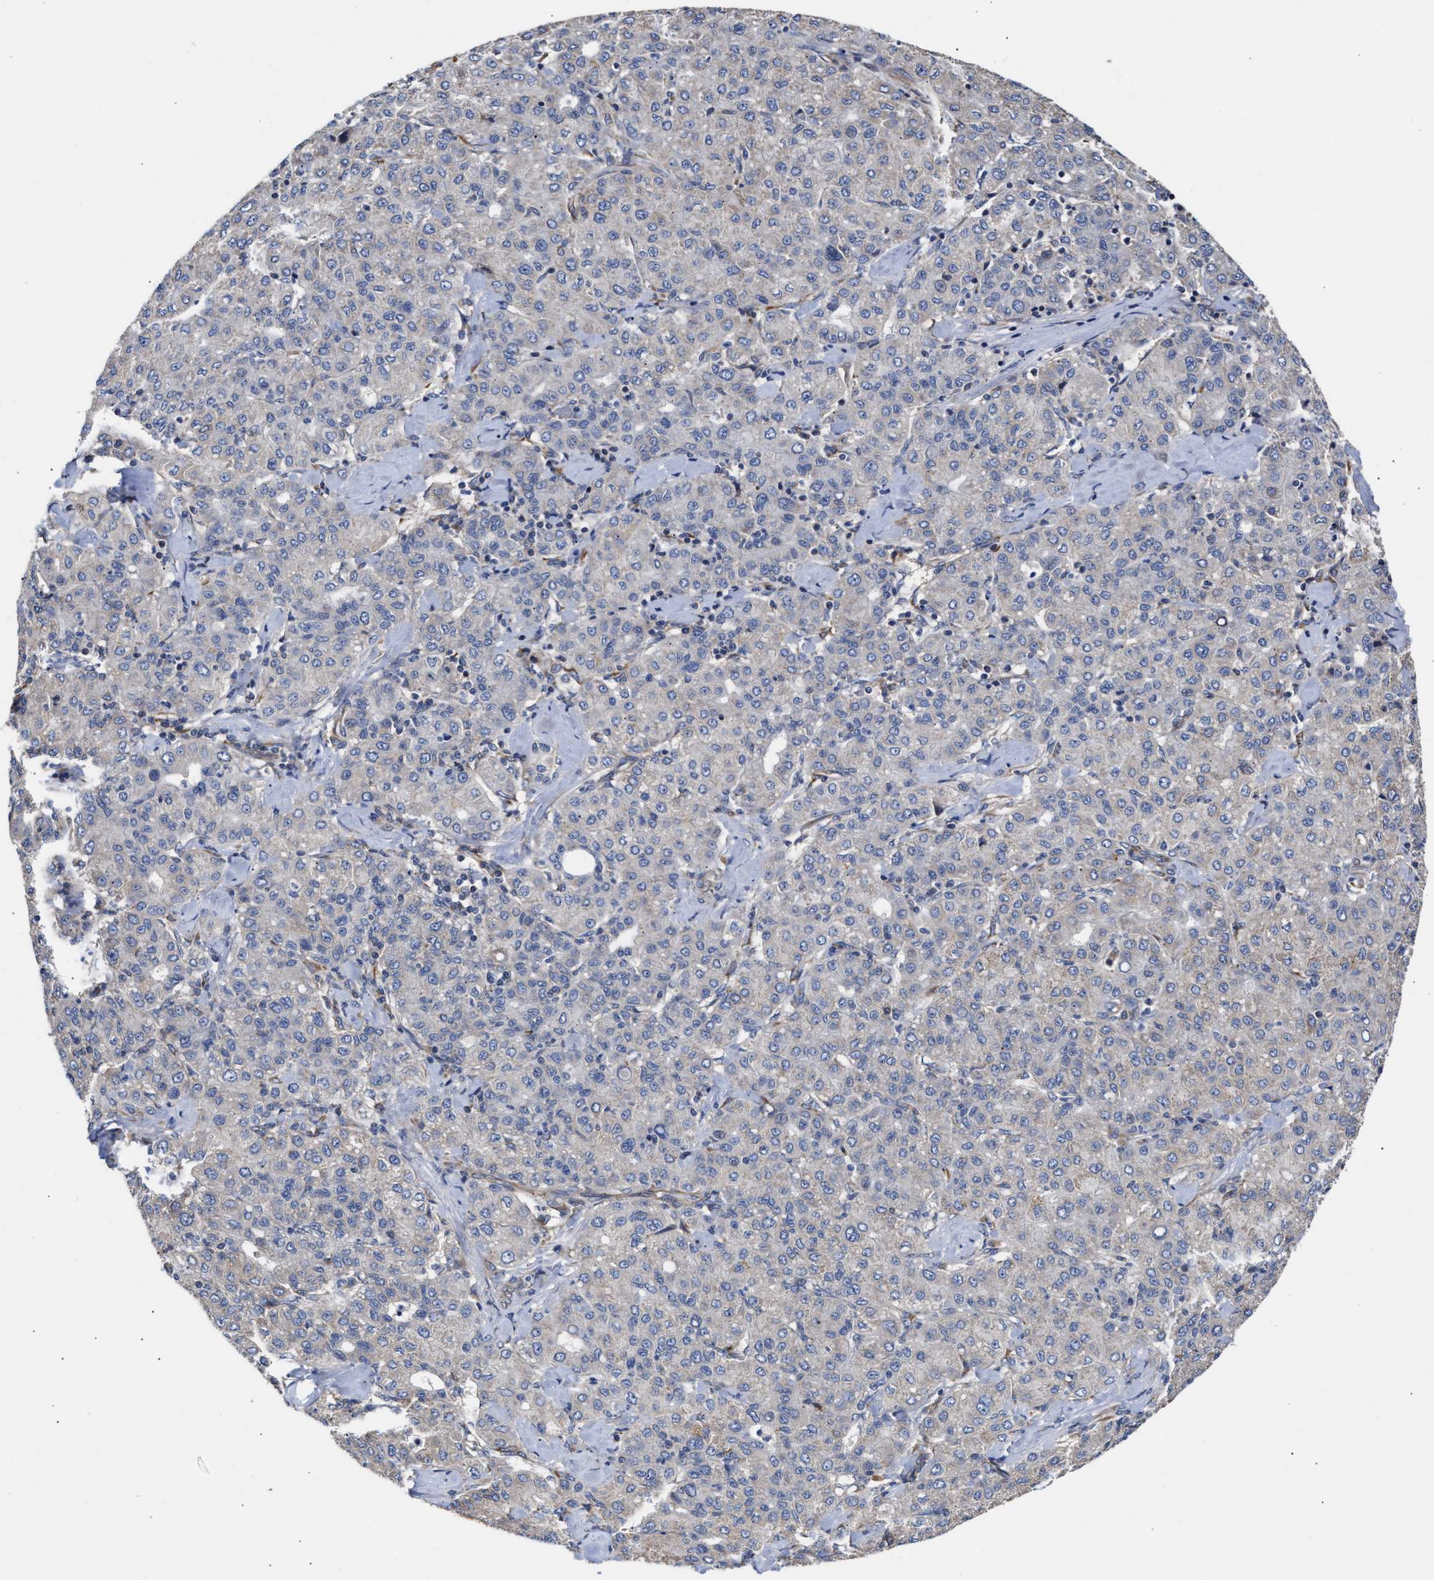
{"staining": {"intensity": "weak", "quantity": "<25%", "location": "cytoplasmic/membranous"}, "tissue": "liver cancer", "cell_type": "Tumor cells", "image_type": "cancer", "snomed": [{"axis": "morphology", "description": "Carcinoma, Hepatocellular, NOS"}, {"axis": "topography", "description": "Liver"}], "caption": "Image shows no protein staining in tumor cells of hepatocellular carcinoma (liver) tissue.", "gene": "MALSU1", "patient": {"sex": "male", "age": 65}}